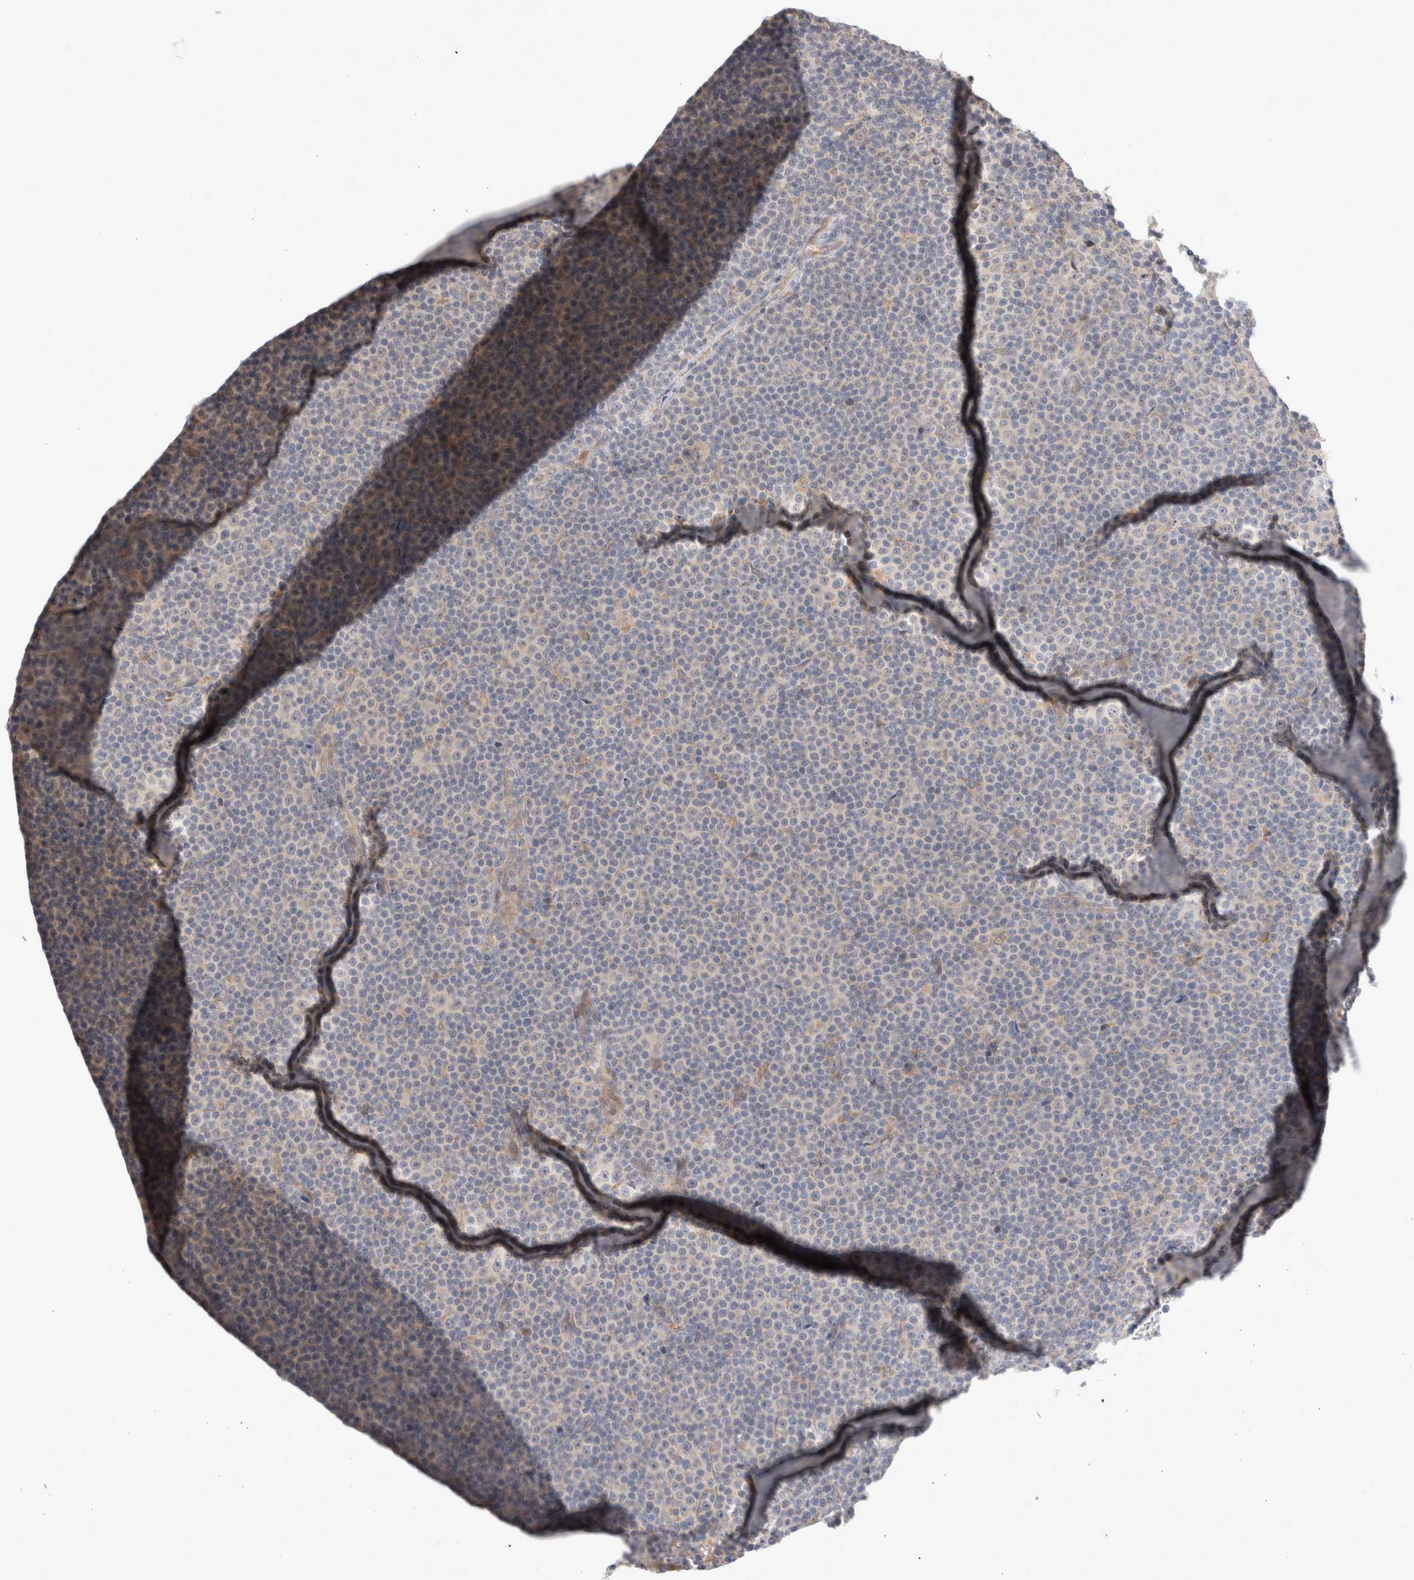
{"staining": {"intensity": "negative", "quantity": "none", "location": "none"}, "tissue": "lymphoma", "cell_type": "Tumor cells", "image_type": "cancer", "snomed": [{"axis": "morphology", "description": "Malignant lymphoma, non-Hodgkin's type, Low grade"}, {"axis": "topography", "description": "Lymph node"}], "caption": "High magnification brightfield microscopy of malignant lymphoma, non-Hodgkin's type (low-grade) stained with DAB (brown) and counterstained with hematoxylin (blue): tumor cells show no significant staining.", "gene": "NEDD4L", "patient": {"sex": "female", "age": 67}}